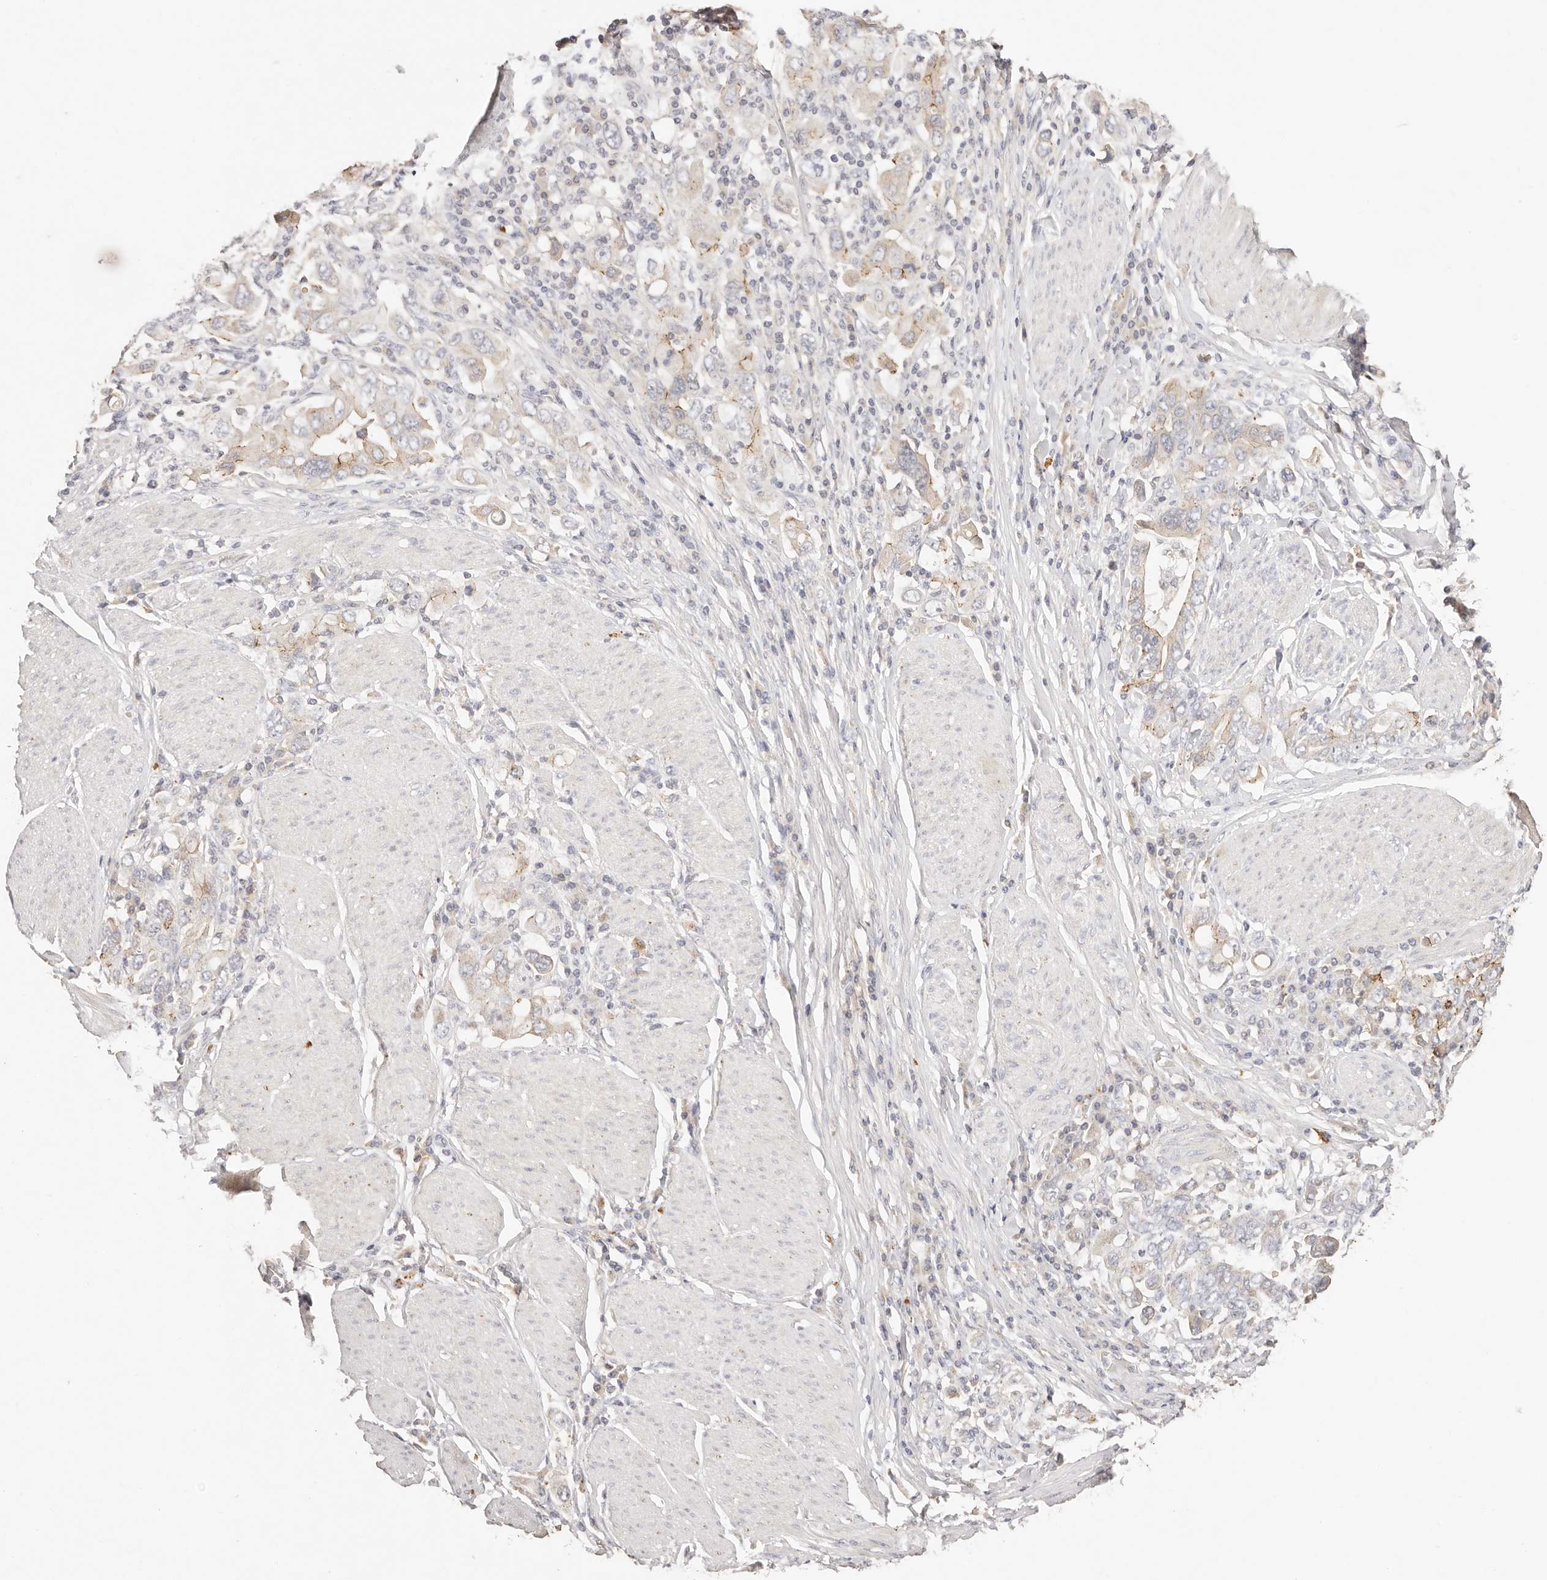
{"staining": {"intensity": "weak", "quantity": "<25%", "location": "cytoplasmic/membranous"}, "tissue": "stomach cancer", "cell_type": "Tumor cells", "image_type": "cancer", "snomed": [{"axis": "morphology", "description": "Adenocarcinoma, NOS"}, {"axis": "topography", "description": "Stomach, upper"}], "caption": "The immunohistochemistry (IHC) histopathology image has no significant staining in tumor cells of stomach cancer tissue.", "gene": "CXADR", "patient": {"sex": "male", "age": 62}}